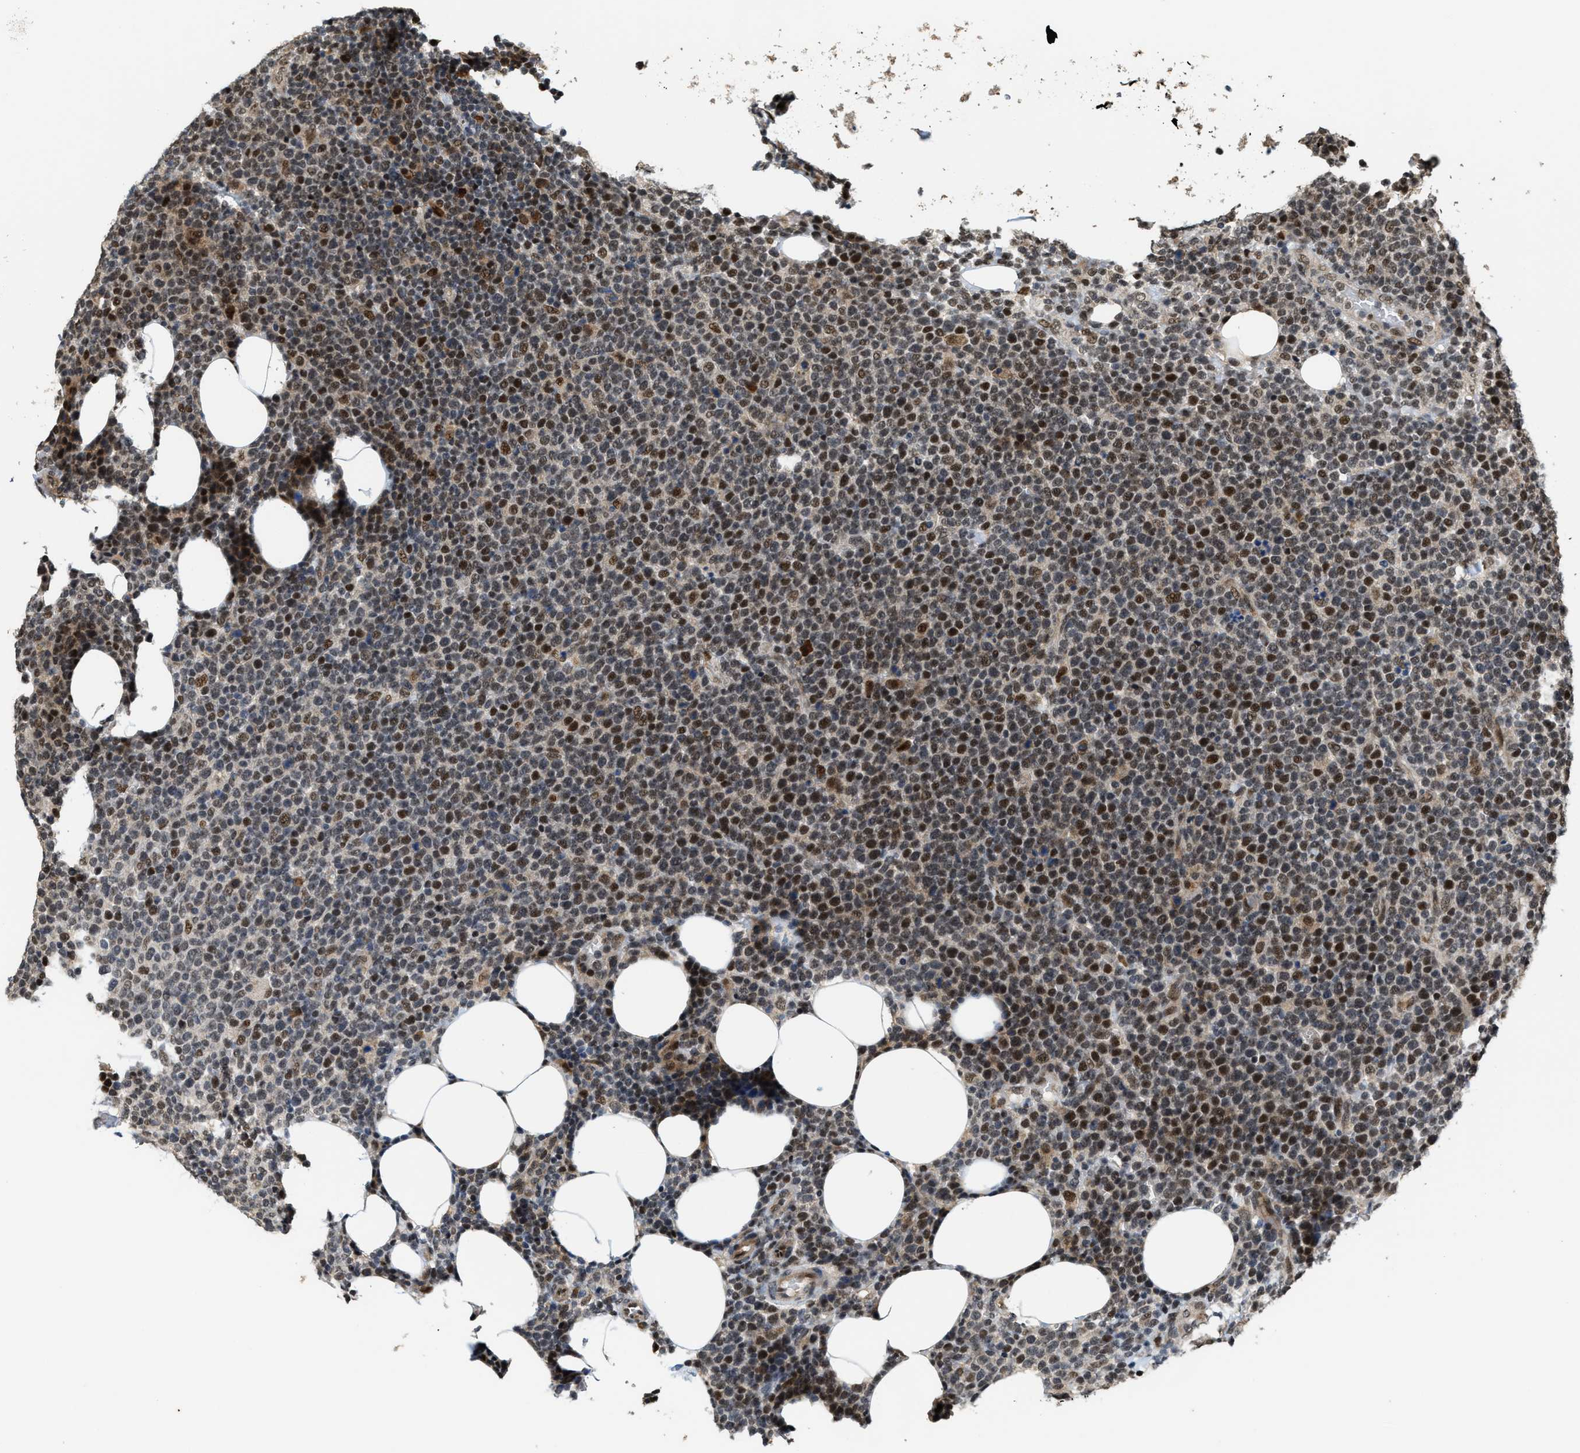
{"staining": {"intensity": "strong", "quantity": ">75%", "location": "nuclear"}, "tissue": "lymphoma", "cell_type": "Tumor cells", "image_type": "cancer", "snomed": [{"axis": "morphology", "description": "Malignant lymphoma, non-Hodgkin's type, High grade"}, {"axis": "topography", "description": "Lymph node"}], "caption": "A brown stain highlights strong nuclear staining of a protein in lymphoma tumor cells. The protein is stained brown, and the nuclei are stained in blue (DAB IHC with brightfield microscopy, high magnification).", "gene": "SERTAD2", "patient": {"sex": "male", "age": 61}}